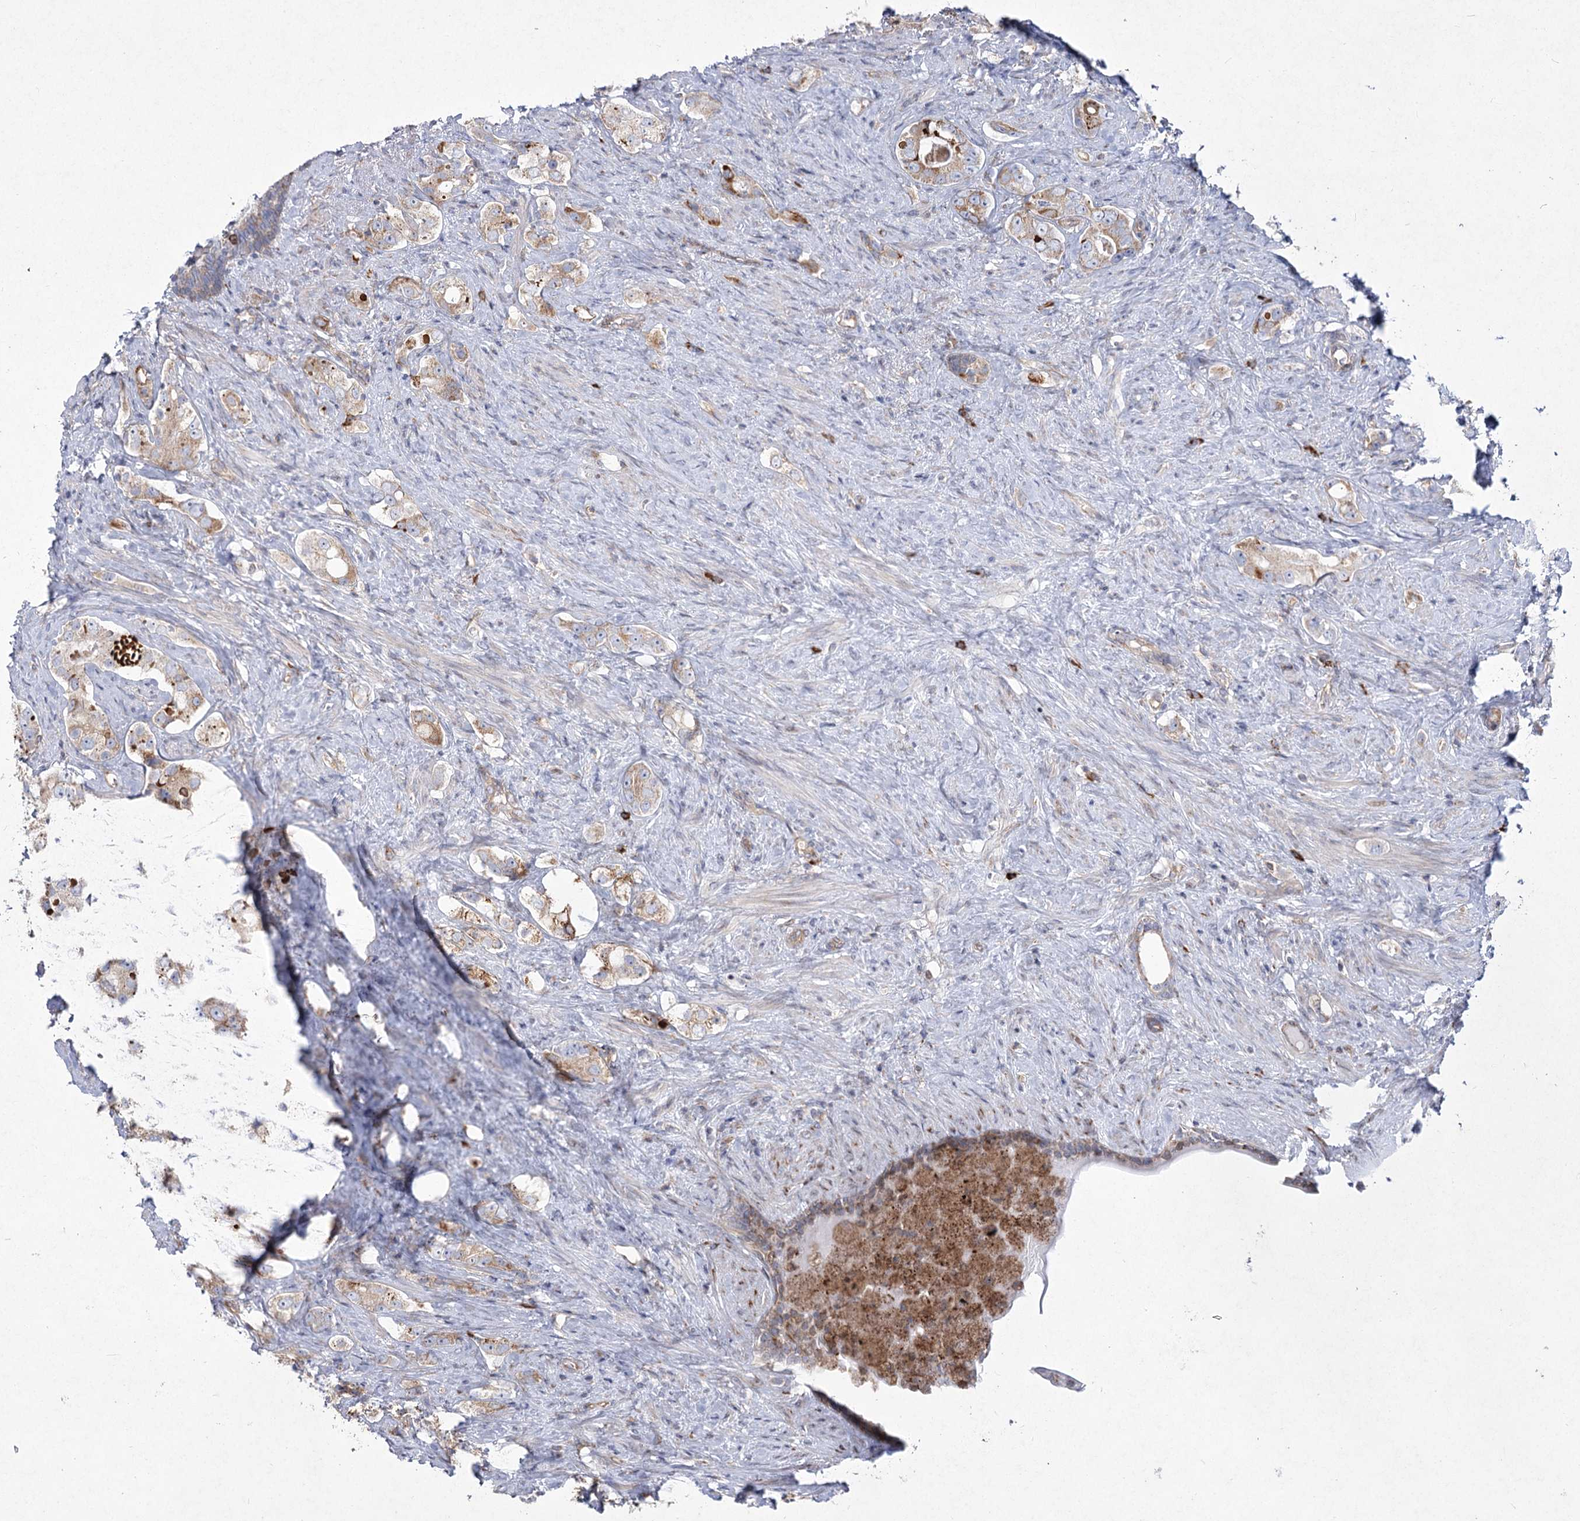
{"staining": {"intensity": "moderate", "quantity": "<25%", "location": "cytoplasmic/membranous"}, "tissue": "prostate cancer", "cell_type": "Tumor cells", "image_type": "cancer", "snomed": [{"axis": "morphology", "description": "Adenocarcinoma, High grade"}, {"axis": "topography", "description": "Prostate"}], "caption": "Immunohistochemical staining of human adenocarcinoma (high-grade) (prostate) reveals low levels of moderate cytoplasmic/membranous expression in approximately <25% of tumor cells.", "gene": "NHLRC2", "patient": {"sex": "male", "age": 63}}